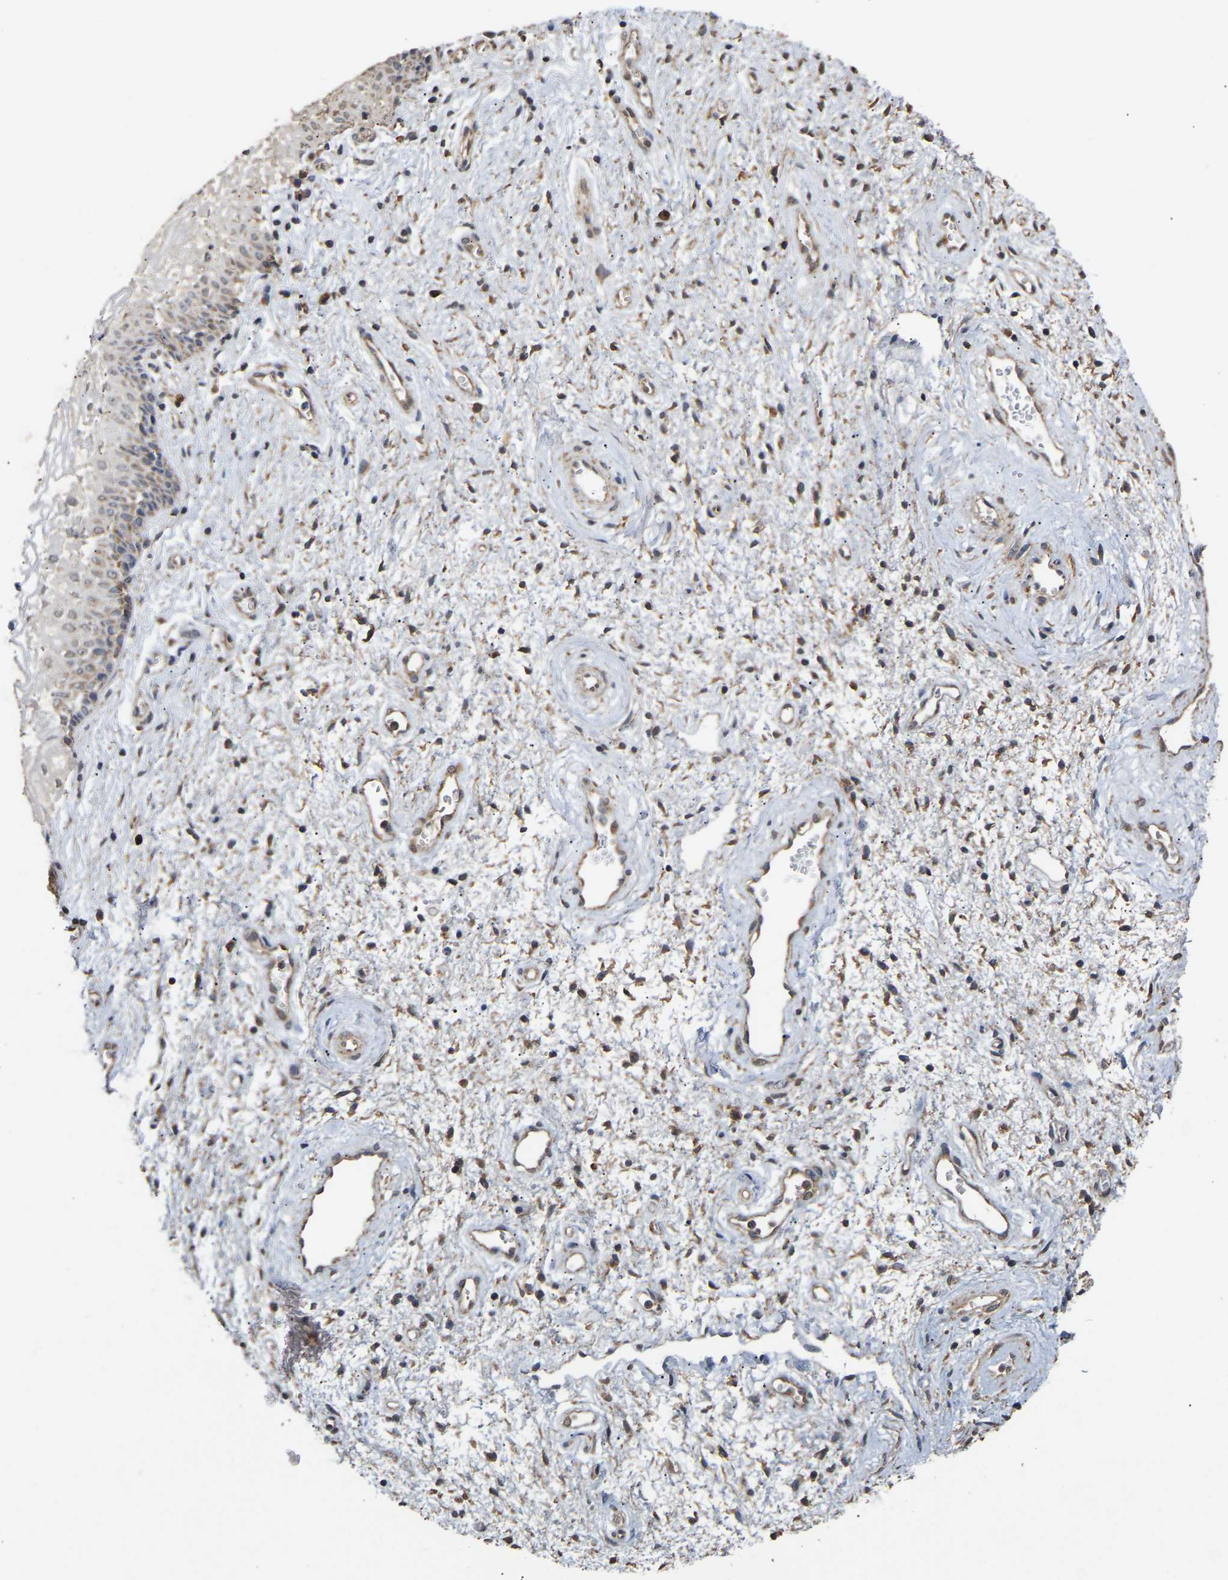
{"staining": {"intensity": "weak", "quantity": "<25%", "location": "cytoplasmic/membranous,nuclear"}, "tissue": "vagina", "cell_type": "Squamous epithelial cells", "image_type": "normal", "snomed": [{"axis": "morphology", "description": "Normal tissue, NOS"}, {"axis": "topography", "description": "Vagina"}], "caption": "Immunohistochemical staining of normal human vagina displays no significant staining in squamous epithelial cells.", "gene": "ZNF26", "patient": {"sex": "female", "age": 34}}